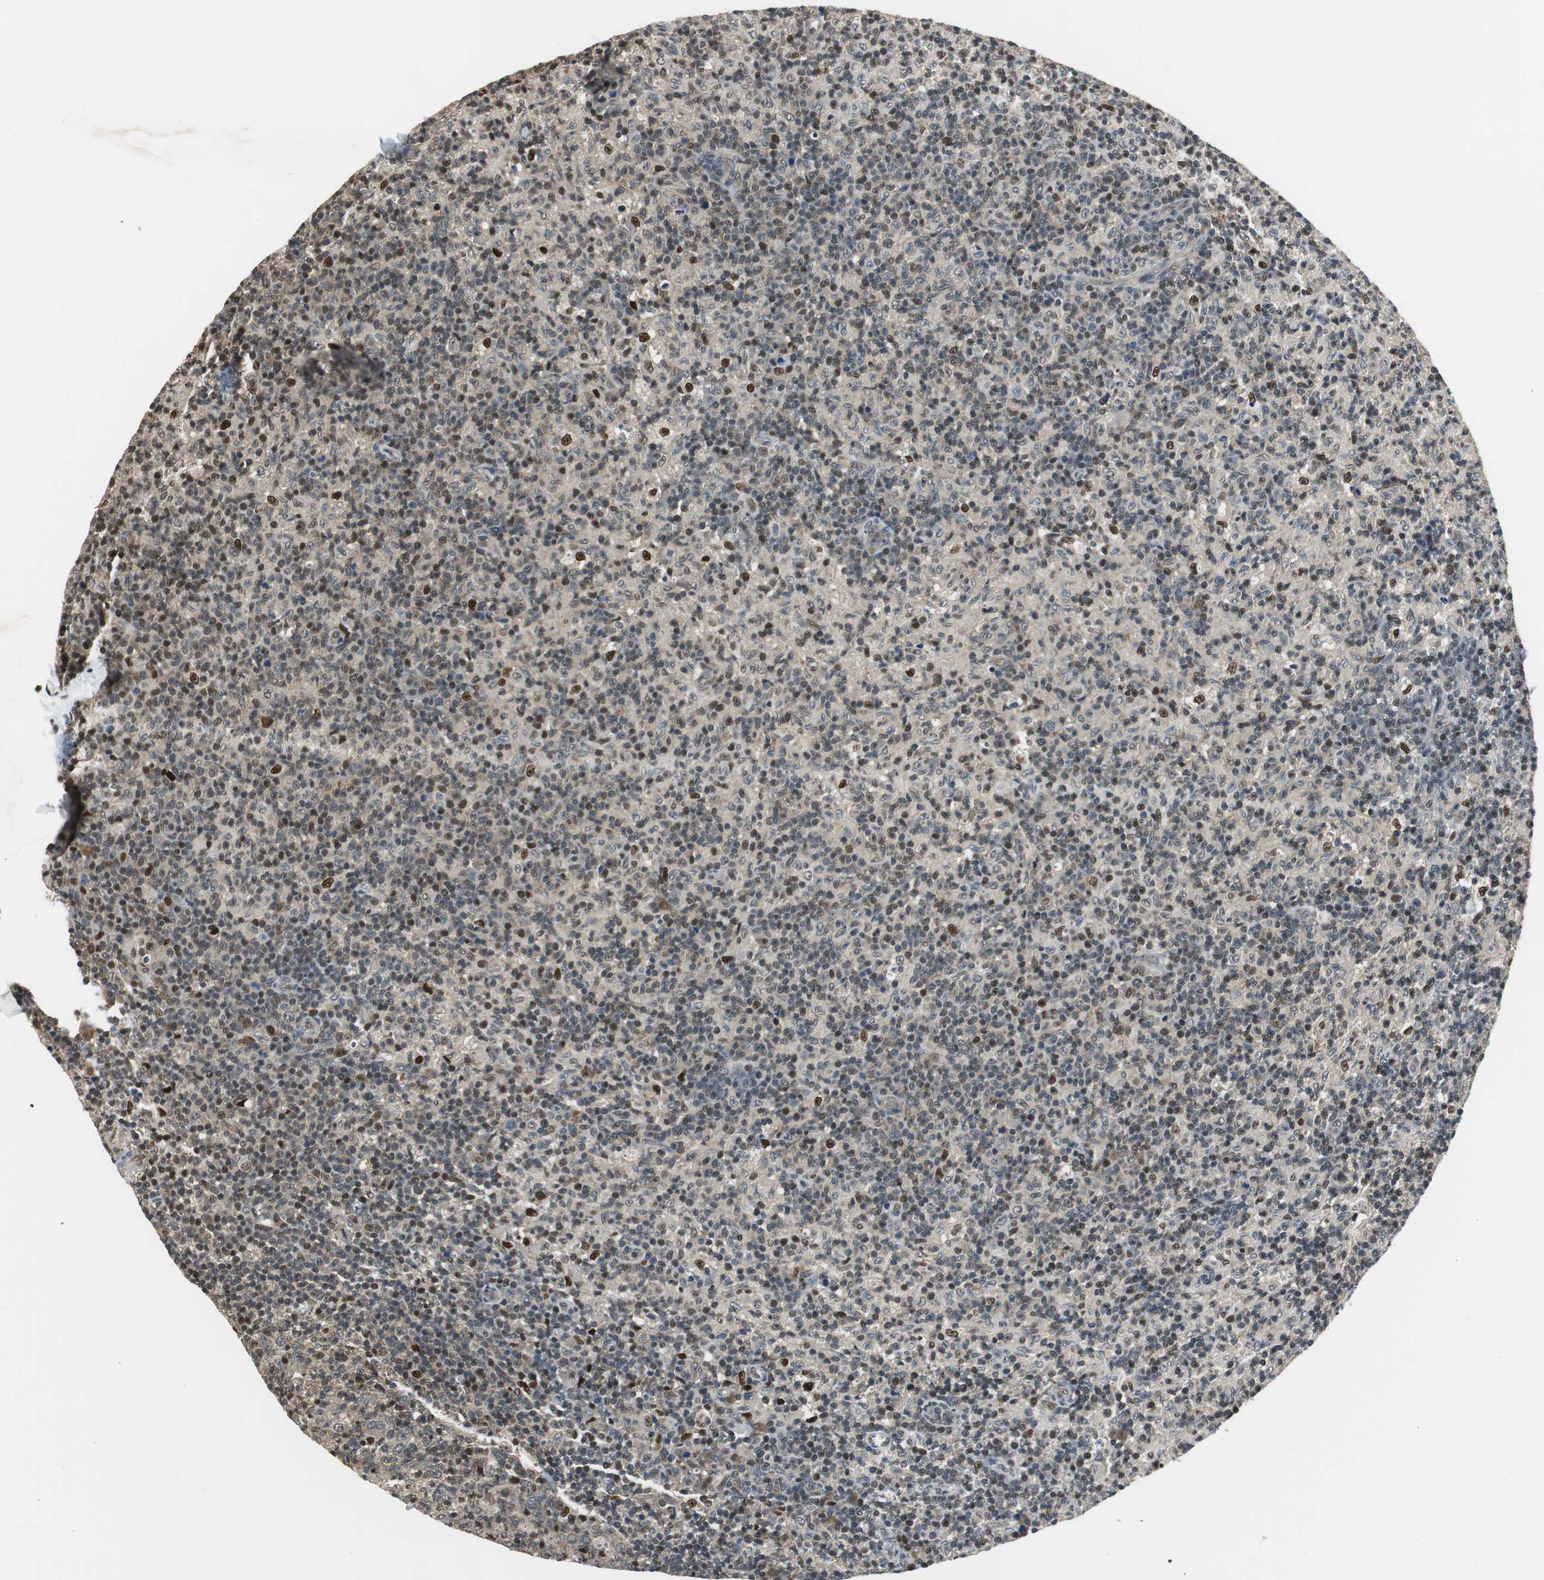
{"staining": {"intensity": "moderate", "quantity": ">75%", "location": "cytoplasmic/membranous"}, "tissue": "lymph node", "cell_type": "Germinal center cells", "image_type": "normal", "snomed": [{"axis": "morphology", "description": "Normal tissue, NOS"}, {"axis": "morphology", "description": "Inflammation, NOS"}, {"axis": "topography", "description": "Lymph node"}], "caption": "The photomicrograph shows staining of normal lymph node, revealing moderate cytoplasmic/membranous protein positivity (brown color) within germinal center cells. (DAB (3,3'-diaminobenzidine) = brown stain, brightfield microscopy at high magnification).", "gene": "MAFB", "patient": {"sex": "male", "age": 55}}